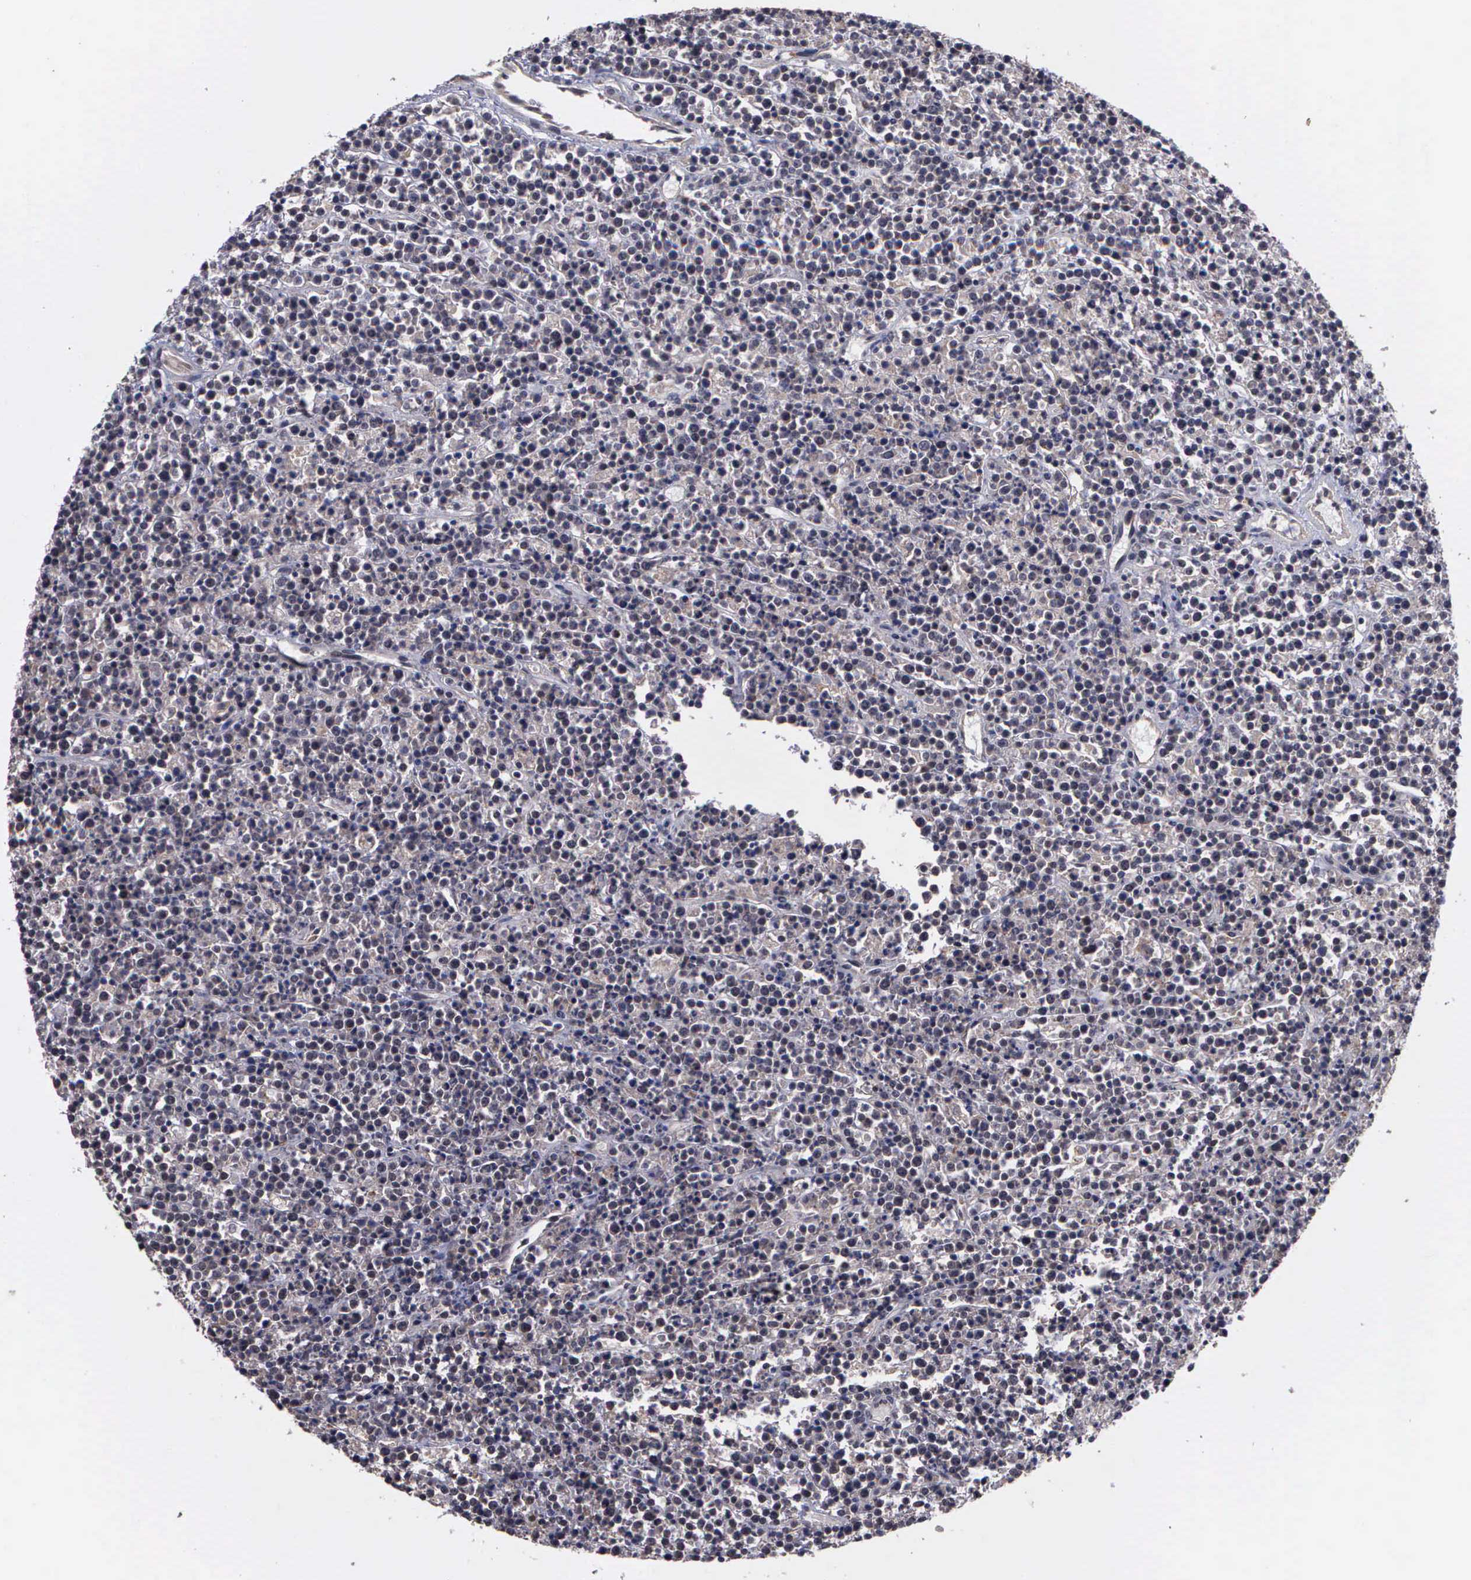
{"staining": {"intensity": "weak", "quantity": "<25%", "location": "cytoplasmic/membranous"}, "tissue": "lymphoma", "cell_type": "Tumor cells", "image_type": "cancer", "snomed": [{"axis": "morphology", "description": "Malignant lymphoma, non-Hodgkin's type, High grade"}, {"axis": "topography", "description": "Ovary"}], "caption": "Lymphoma stained for a protein using immunohistochemistry demonstrates no expression tumor cells.", "gene": "MAP3K9", "patient": {"sex": "female", "age": 56}}